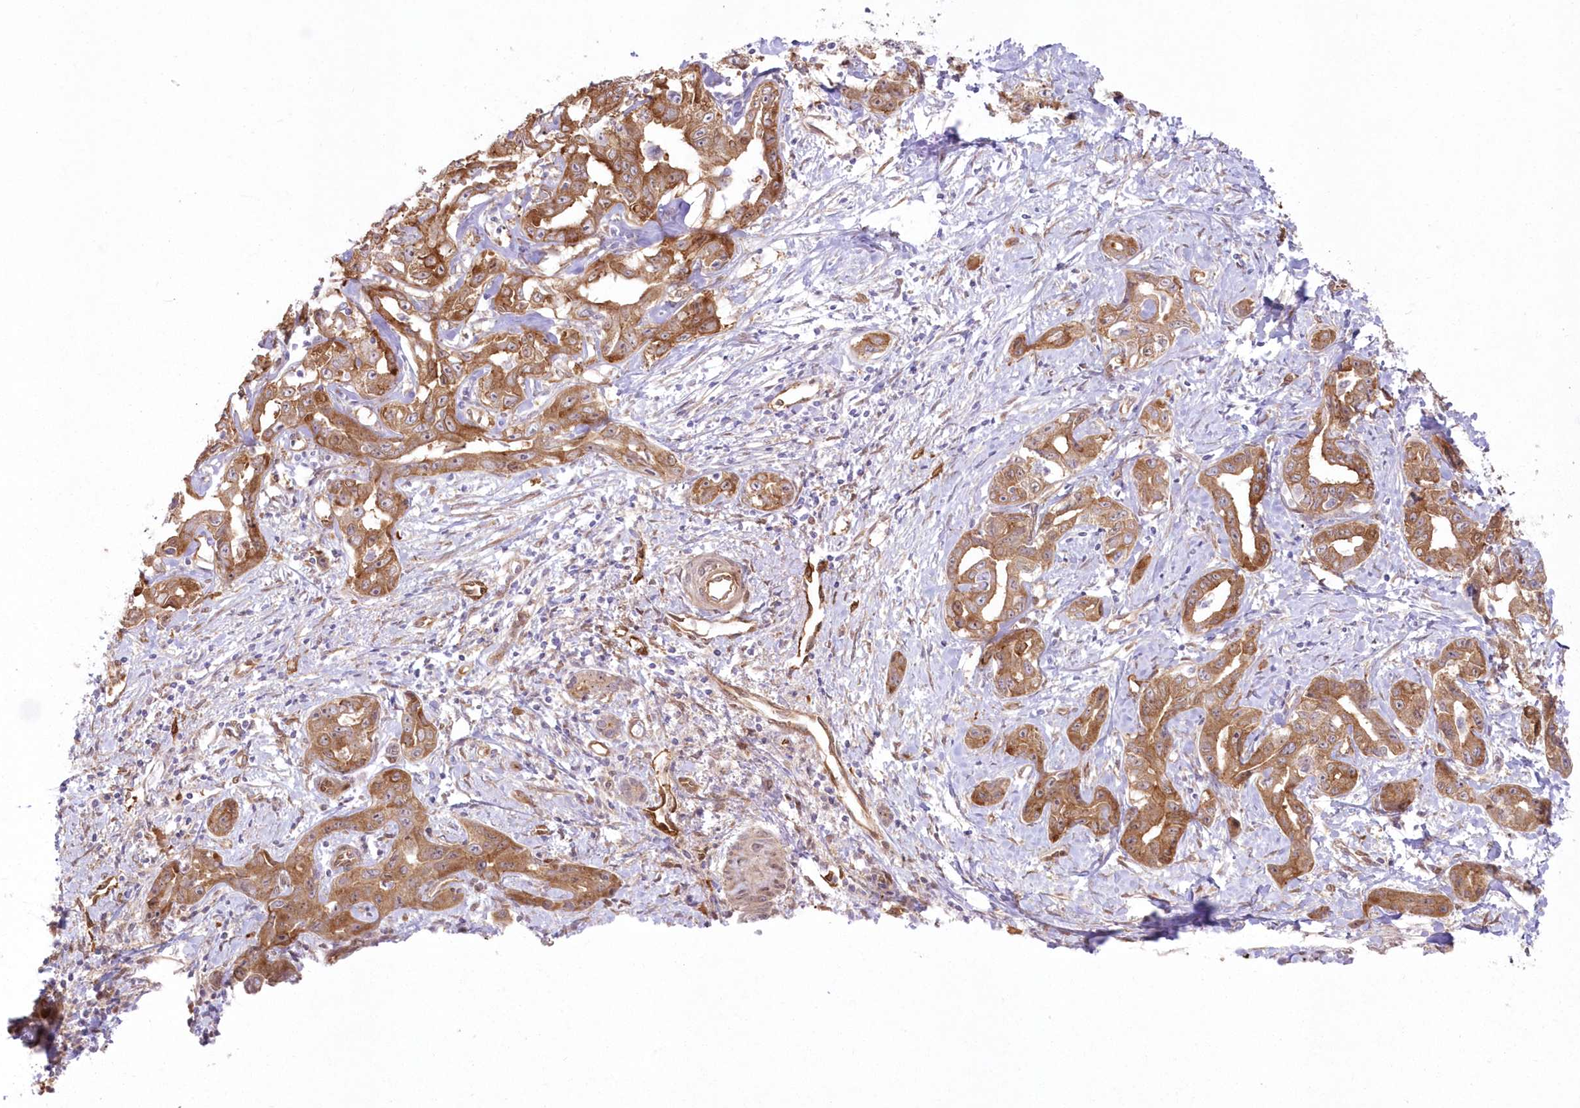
{"staining": {"intensity": "moderate", "quantity": ">75%", "location": "cytoplasmic/membranous"}, "tissue": "liver cancer", "cell_type": "Tumor cells", "image_type": "cancer", "snomed": [{"axis": "morphology", "description": "Cholangiocarcinoma"}, {"axis": "topography", "description": "Liver"}], "caption": "Protein expression analysis of human cholangiocarcinoma (liver) reveals moderate cytoplasmic/membranous staining in about >75% of tumor cells.", "gene": "SH3PXD2B", "patient": {"sex": "male", "age": 59}}